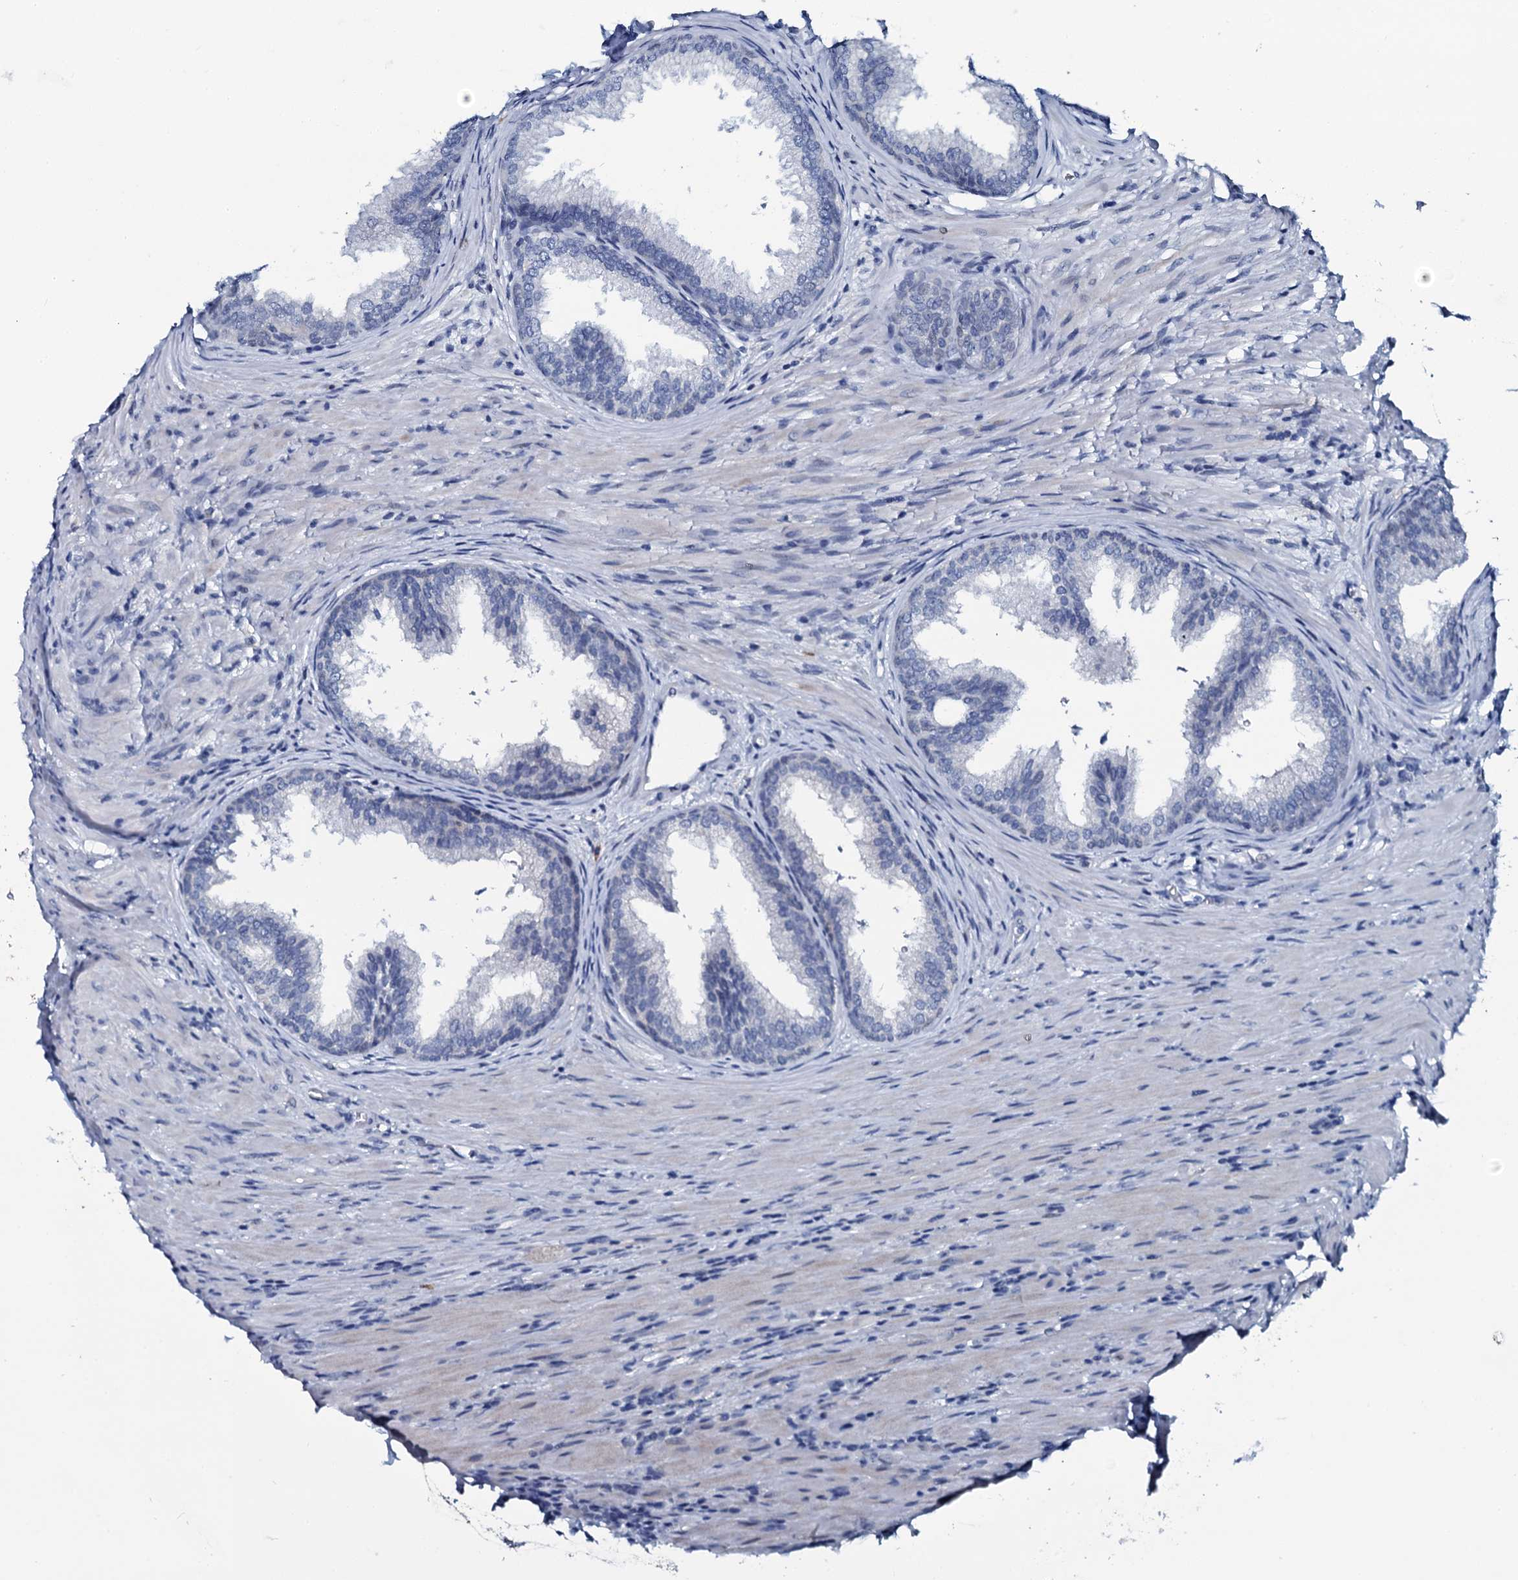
{"staining": {"intensity": "negative", "quantity": "none", "location": "none"}, "tissue": "prostate", "cell_type": "Glandular cells", "image_type": "normal", "snomed": [{"axis": "morphology", "description": "Normal tissue, NOS"}, {"axis": "topography", "description": "Prostate"}], "caption": "The immunohistochemistry (IHC) photomicrograph has no significant staining in glandular cells of prostate. (DAB immunohistochemistry (IHC), high magnification).", "gene": "SLC4A7", "patient": {"sex": "male", "age": 76}}